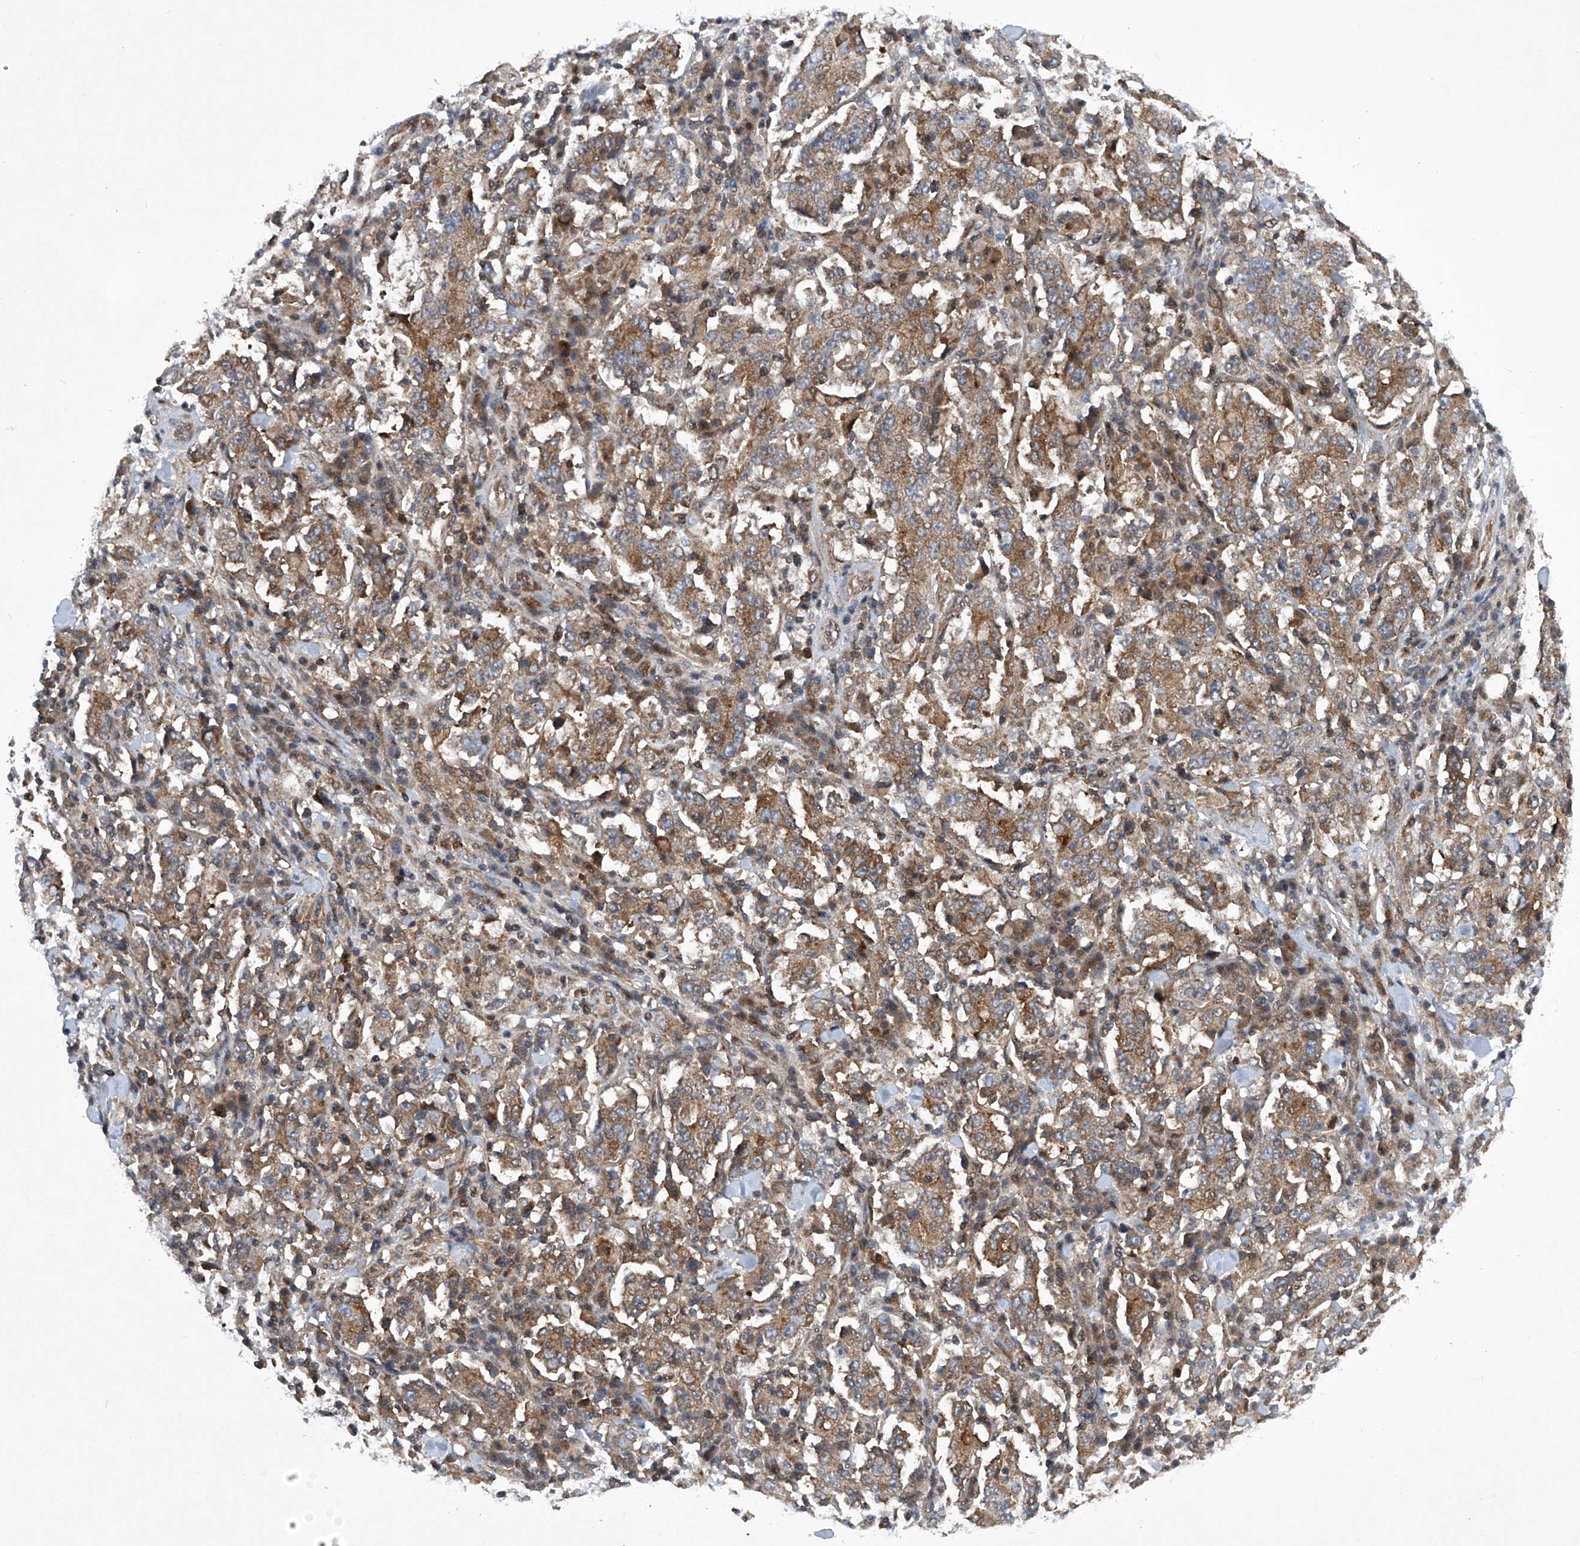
{"staining": {"intensity": "moderate", "quantity": ">75%", "location": "cytoplasmic/membranous"}, "tissue": "stomach cancer", "cell_type": "Tumor cells", "image_type": "cancer", "snomed": [{"axis": "morphology", "description": "Normal tissue, NOS"}, {"axis": "morphology", "description": "Adenocarcinoma, NOS"}, {"axis": "topography", "description": "Stomach, upper"}, {"axis": "topography", "description": "Stomach"}], "caption": "The micrograph exhibits immunohistochemical staining of stomach cancer (adenocarcinoma). There is moderate cytoplasmic/membranous staining is appreciated in approximately >75% of tumor cells.", "gene": "CISH", "patient": {"sex": "male", "age": 59}}